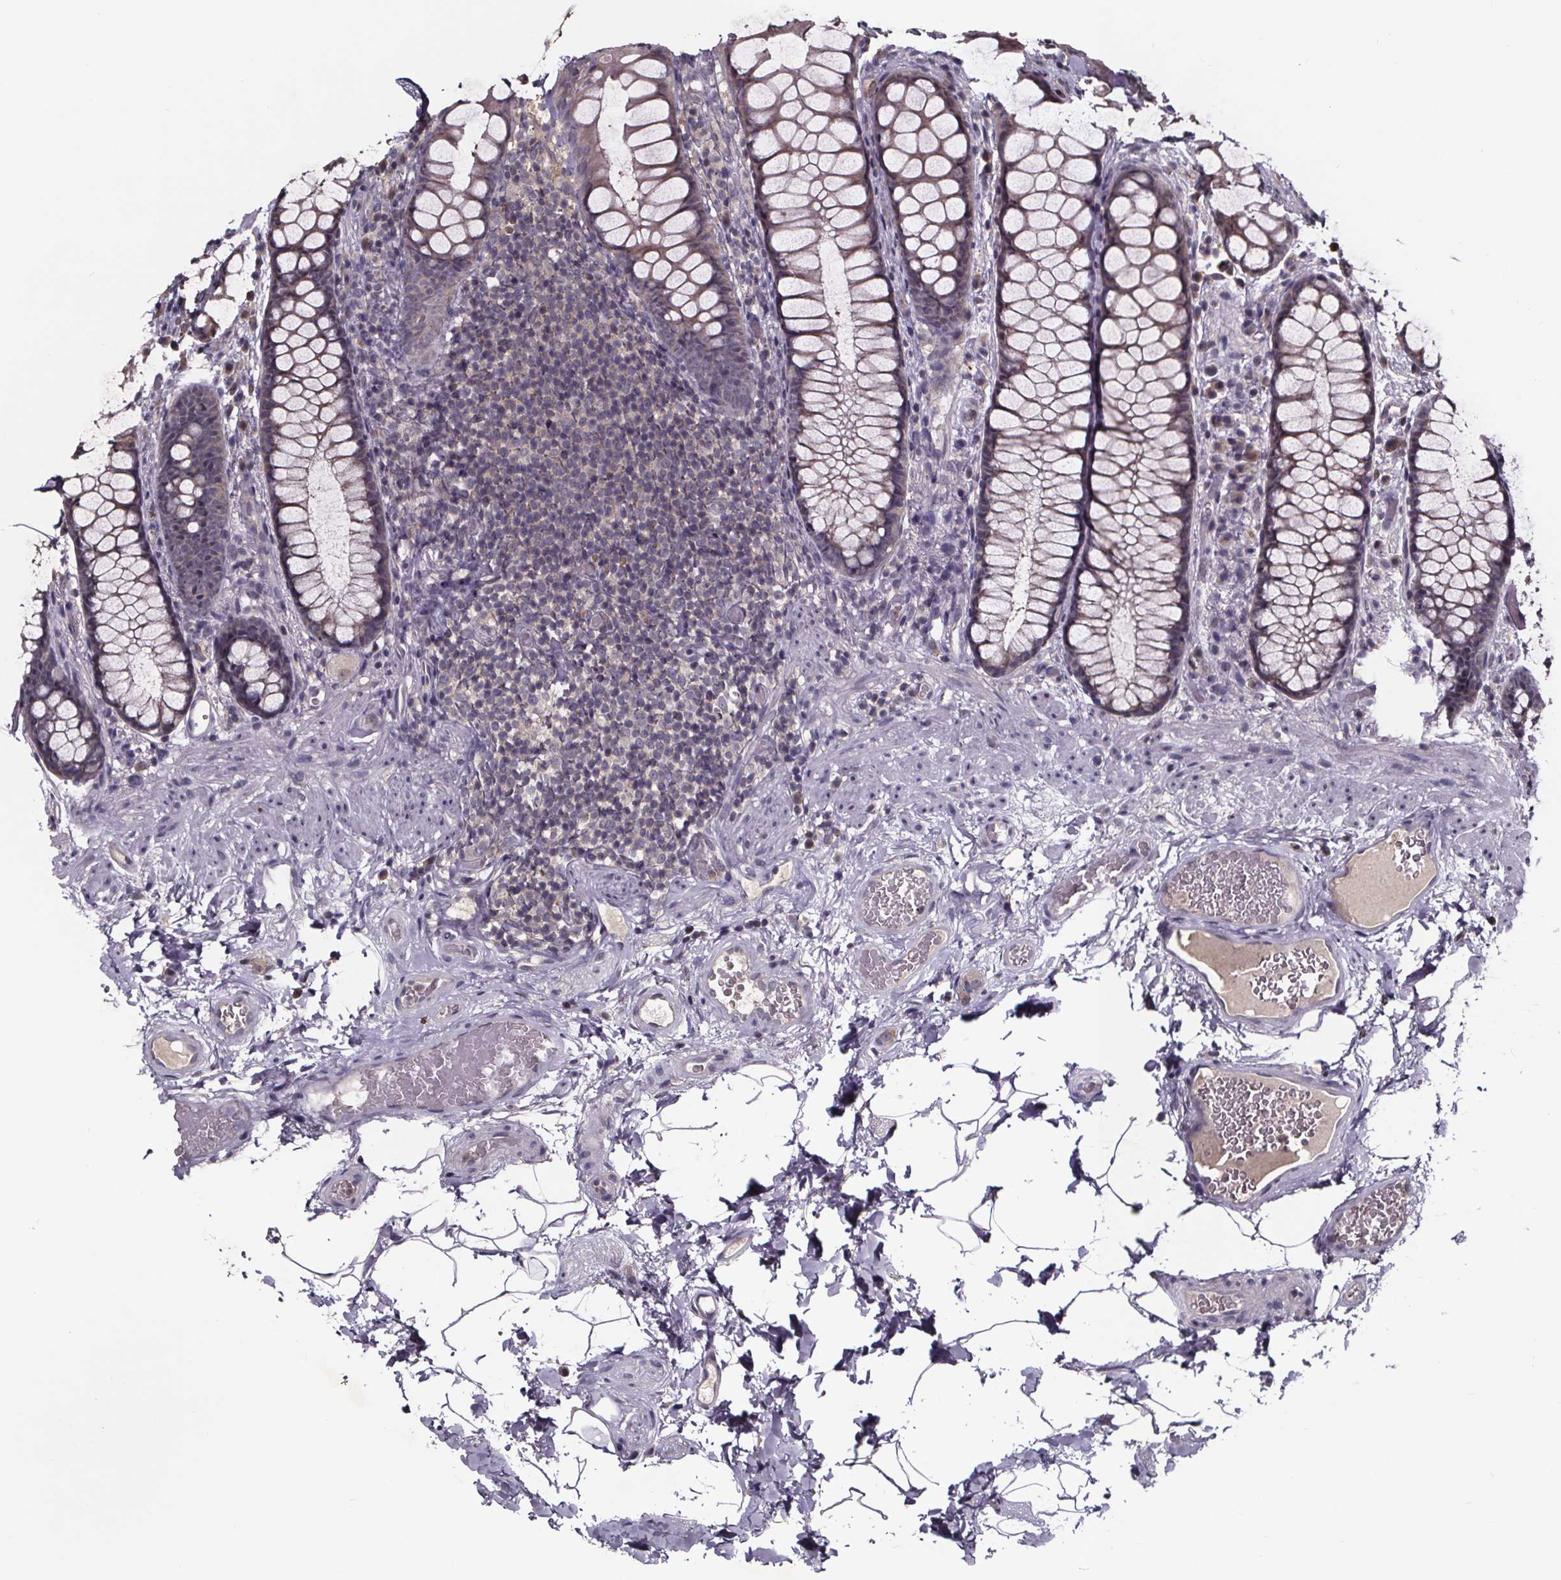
{"staining": {"intensity": "weak", "quantity": ">75%", "location": "cytoplasmic/membranous"}, "tissue": "rectum", "cell_type": "Glandular cells", "image_type": "normal", "snomed": [{"axis": "morphology", "description": "Normal tissue, NOS"}, {"axis": "topography", "description": "Rectum"}], "caption": "Immunohistochemistry micrograph of normal human rectum stained for a protein (brown), which demonstrates low levels of weak cytoplasmic/membranous positivity in about >75% of glandular cells.", "gene": "SMIM1", "patient": {"sex": "female", "age": 62}}